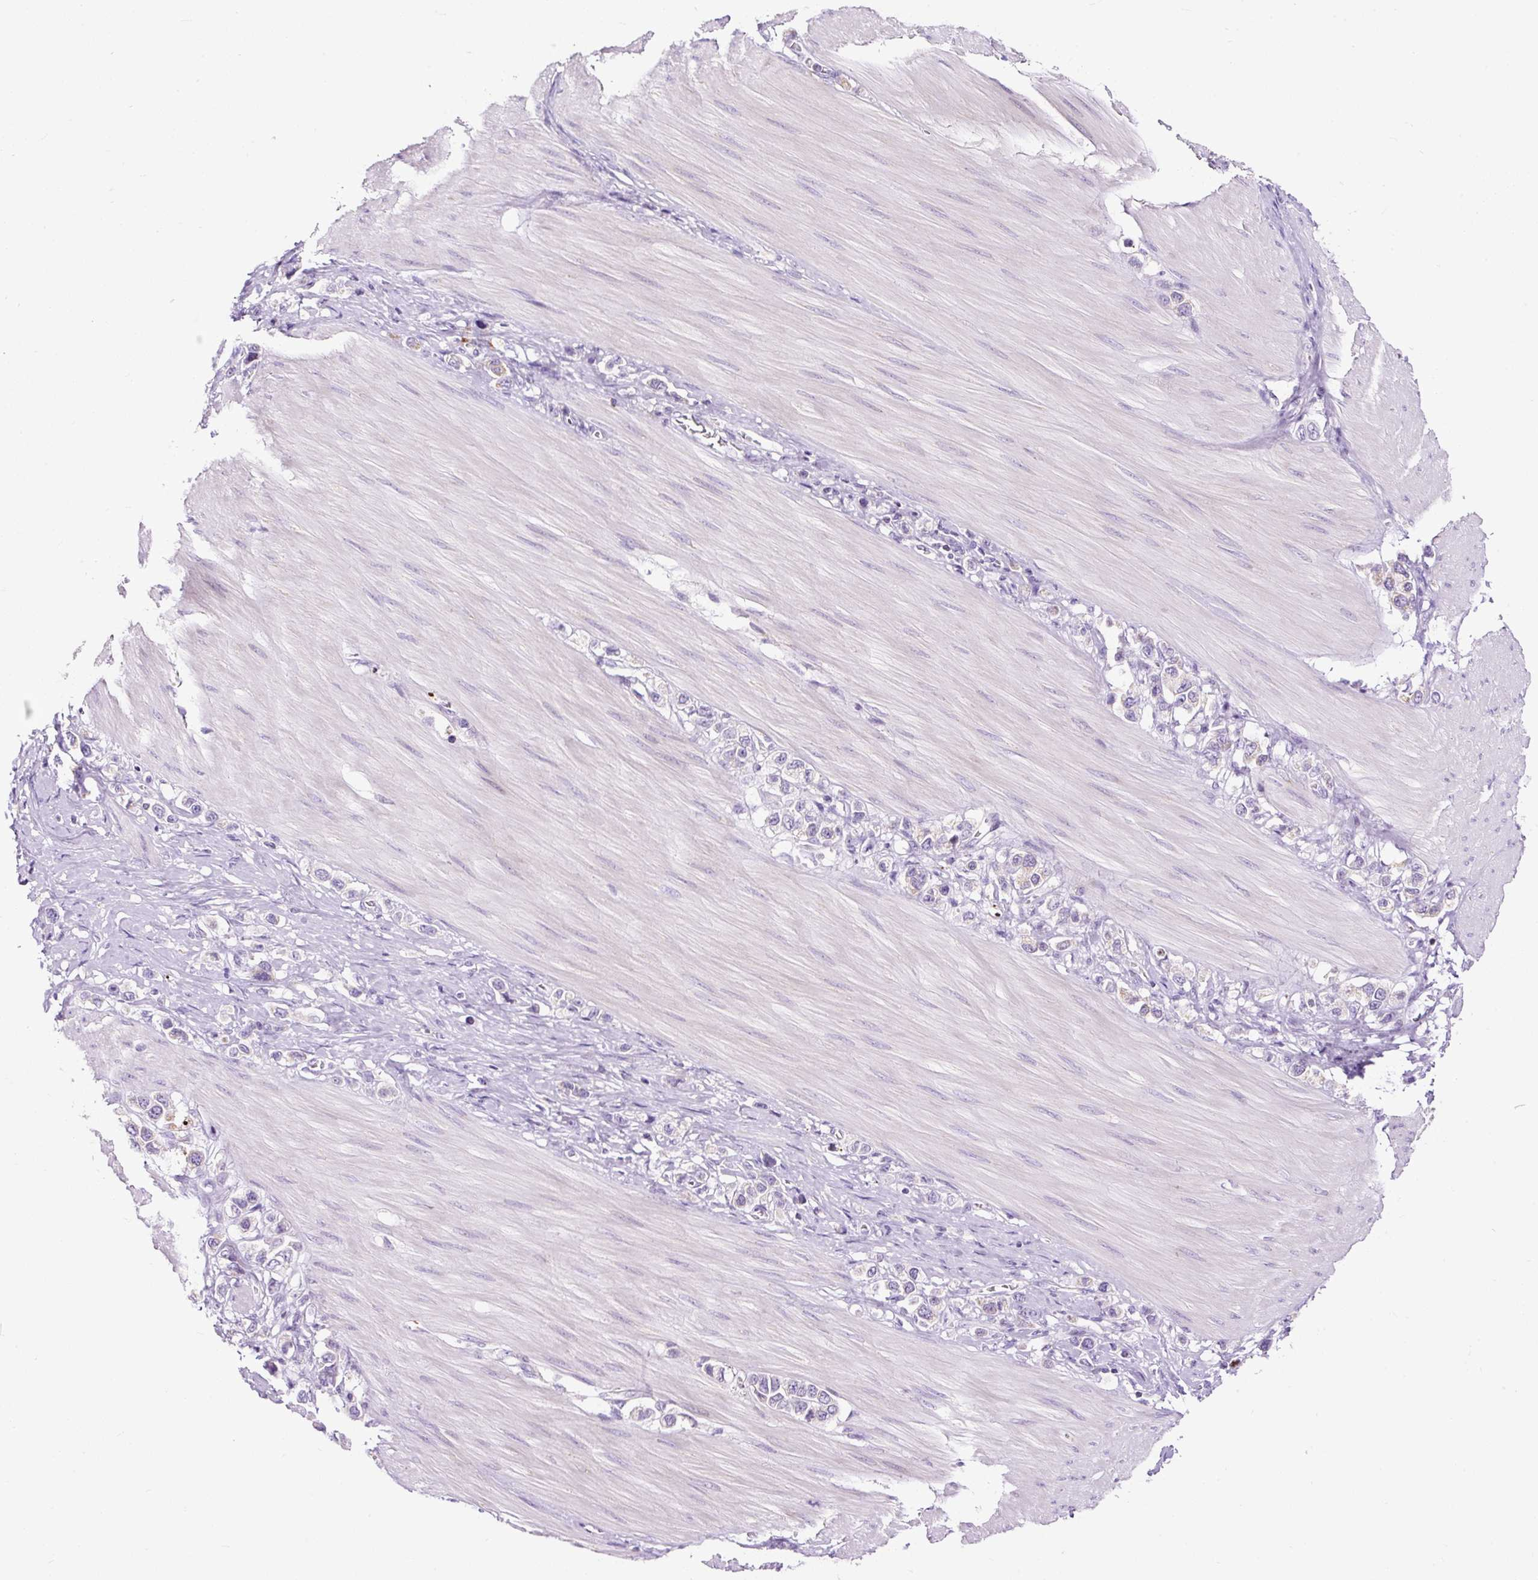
{"staining": {"intensity": "negative", "quantity": "none", "location": "none"}, "tissue": "stomach cancer", "cell_type": "Tumor cells", "image_type": "cancer", "snomed": [{"axis": "morphology", "description": "Adenocarcinoma, NOS"}, {"axis": "topography", "description": "Stomach"}], "caption": "Protein analysis of stomach cancer (adenocarcinoma) displays no significant positivity in tumor cells.", "gene": "FMC1", "patient": {"sex": "female", "age": 65}}